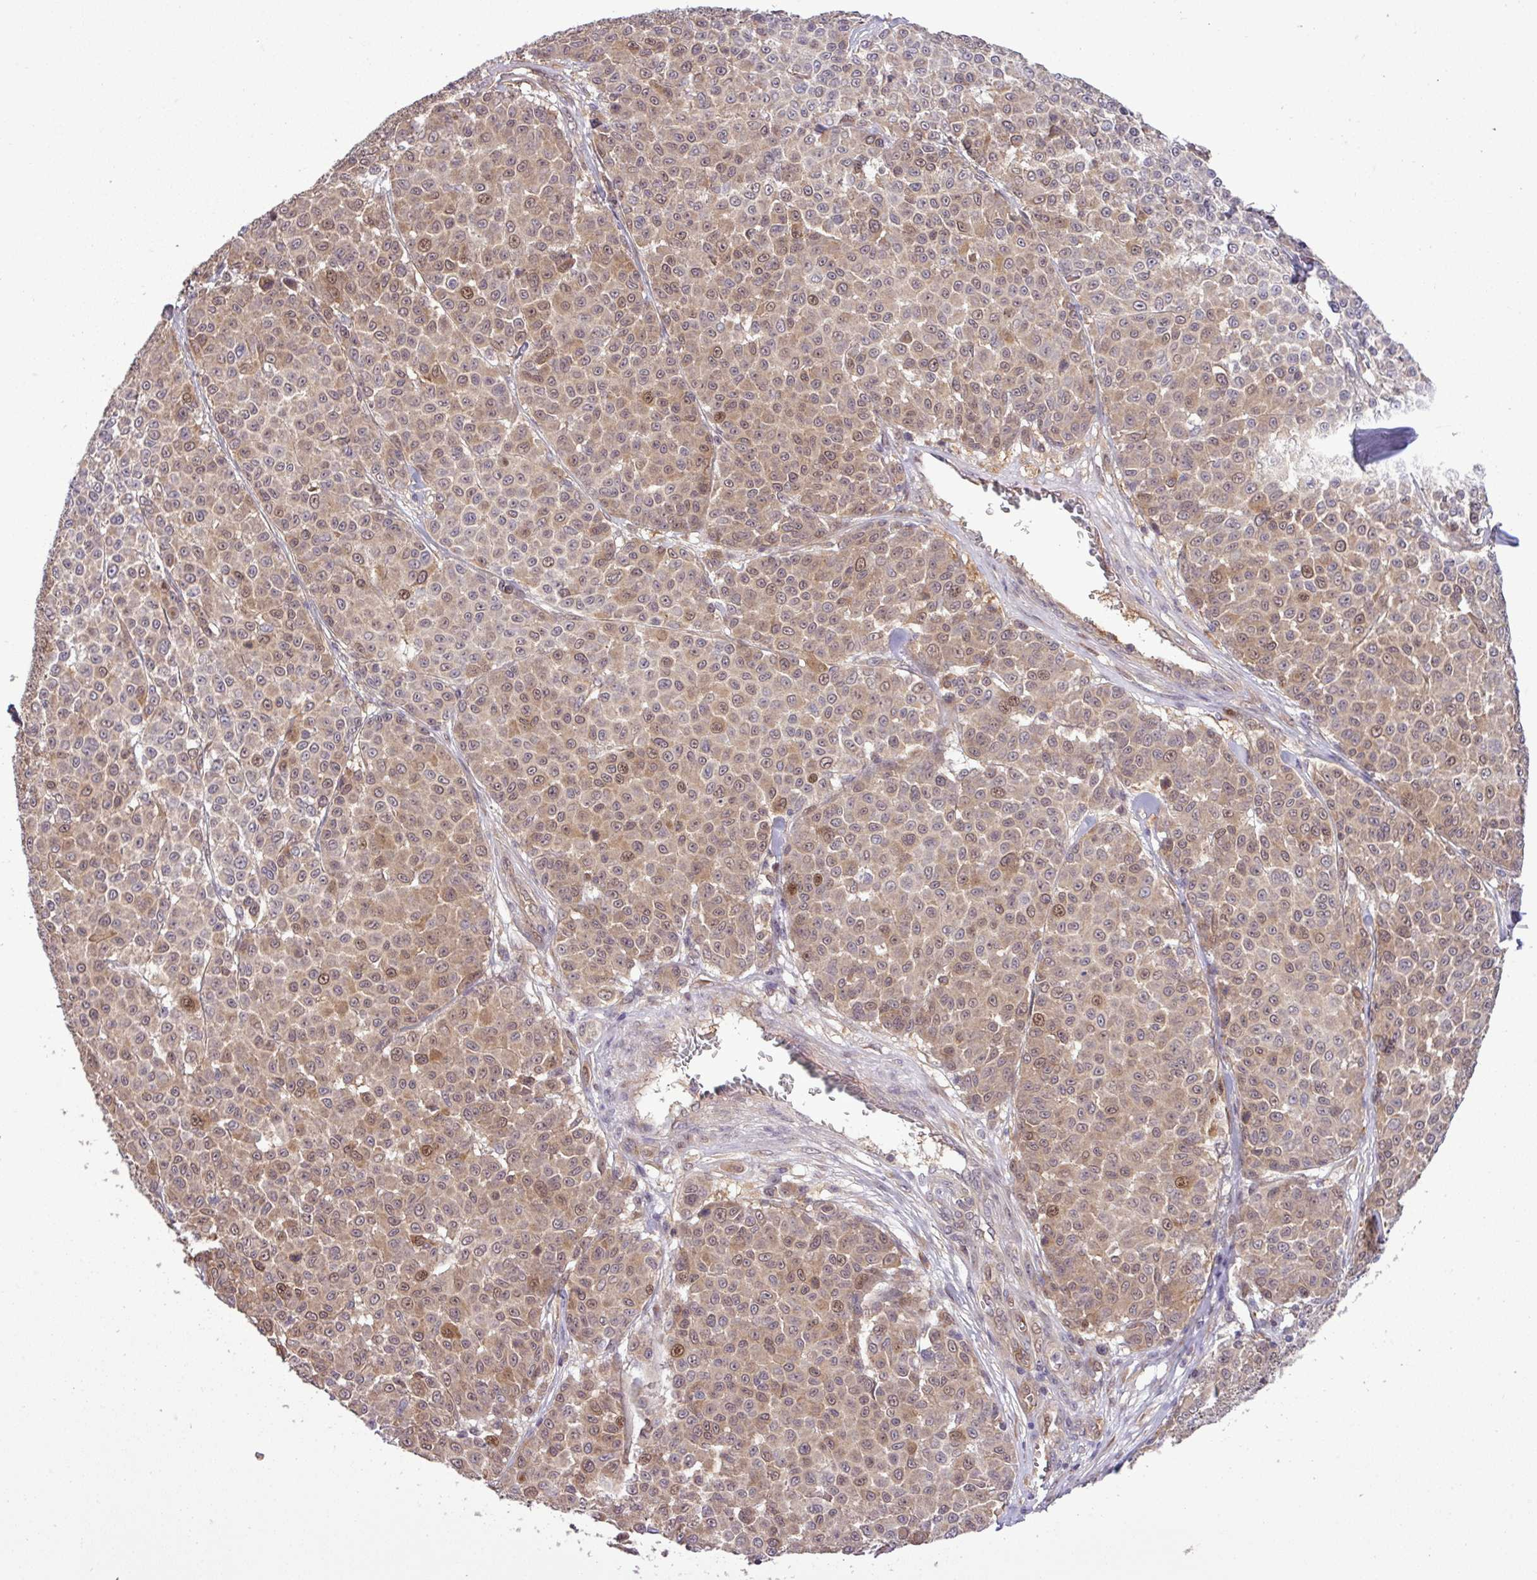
{"staining": {"intensity": "moderate", "quantity": ">75%", "location": "cytoplasmic/membranous,nuclear"}, "tissue": "melanoma", "cell_type": "Tumor cells", "image_type": "cancer", "snomed": [{"axis": "morphology", "description": "Malignant melanoma, NOS"}, {"axis": "topography", "description": "Skin"}], "caption": "Moderate cytoplasmic/membranous and nuclear protein positivity is identified in about >75% of tumor cells in malignant melanoma.", "gene": "CARHSP1", "patient": {"sex": "male", "age": 46}}